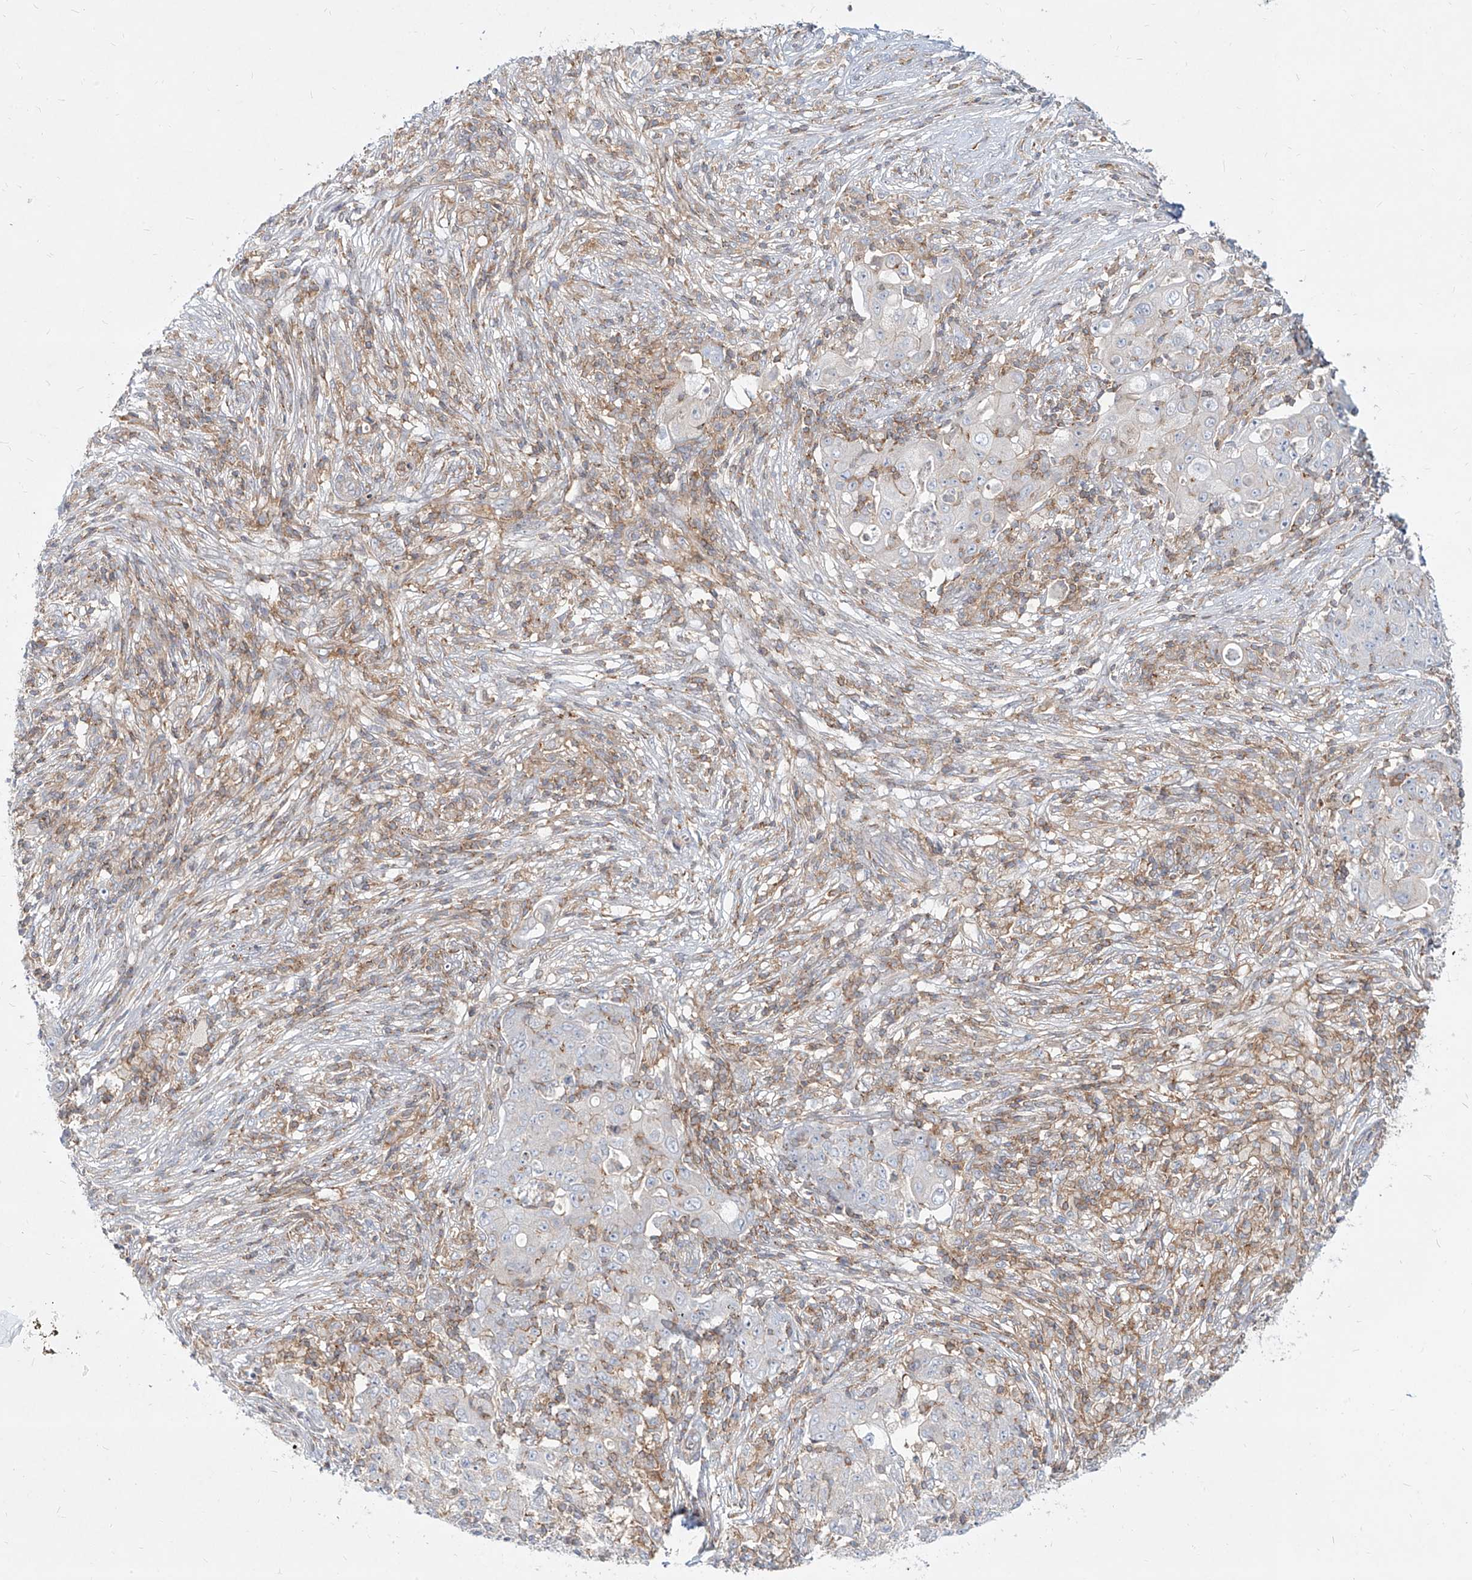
{"staining": {"intensity": "negative", "quantity": "none", "location": "none"}, "tissue": "ovarian cancer", "cell_type": "Tumor cells", "image_type": "cancer", "snomed": [{"axis": "morphology", "description": "Carcinoma, endometroid"}, {"axis": "topography", "description": "Ovary"}], "caption": "This is a histopathology image of immunohistochemistry (IHC) staining of endometroid carcinoma (ovarian), which shows no positivity in tumor cells. The staining is performed using DAB brown chromogen with nuclei counter-stained in using hematoxylin.", "gene": "SLC2A12", "patient": {"sex": "female", "age": 42}}